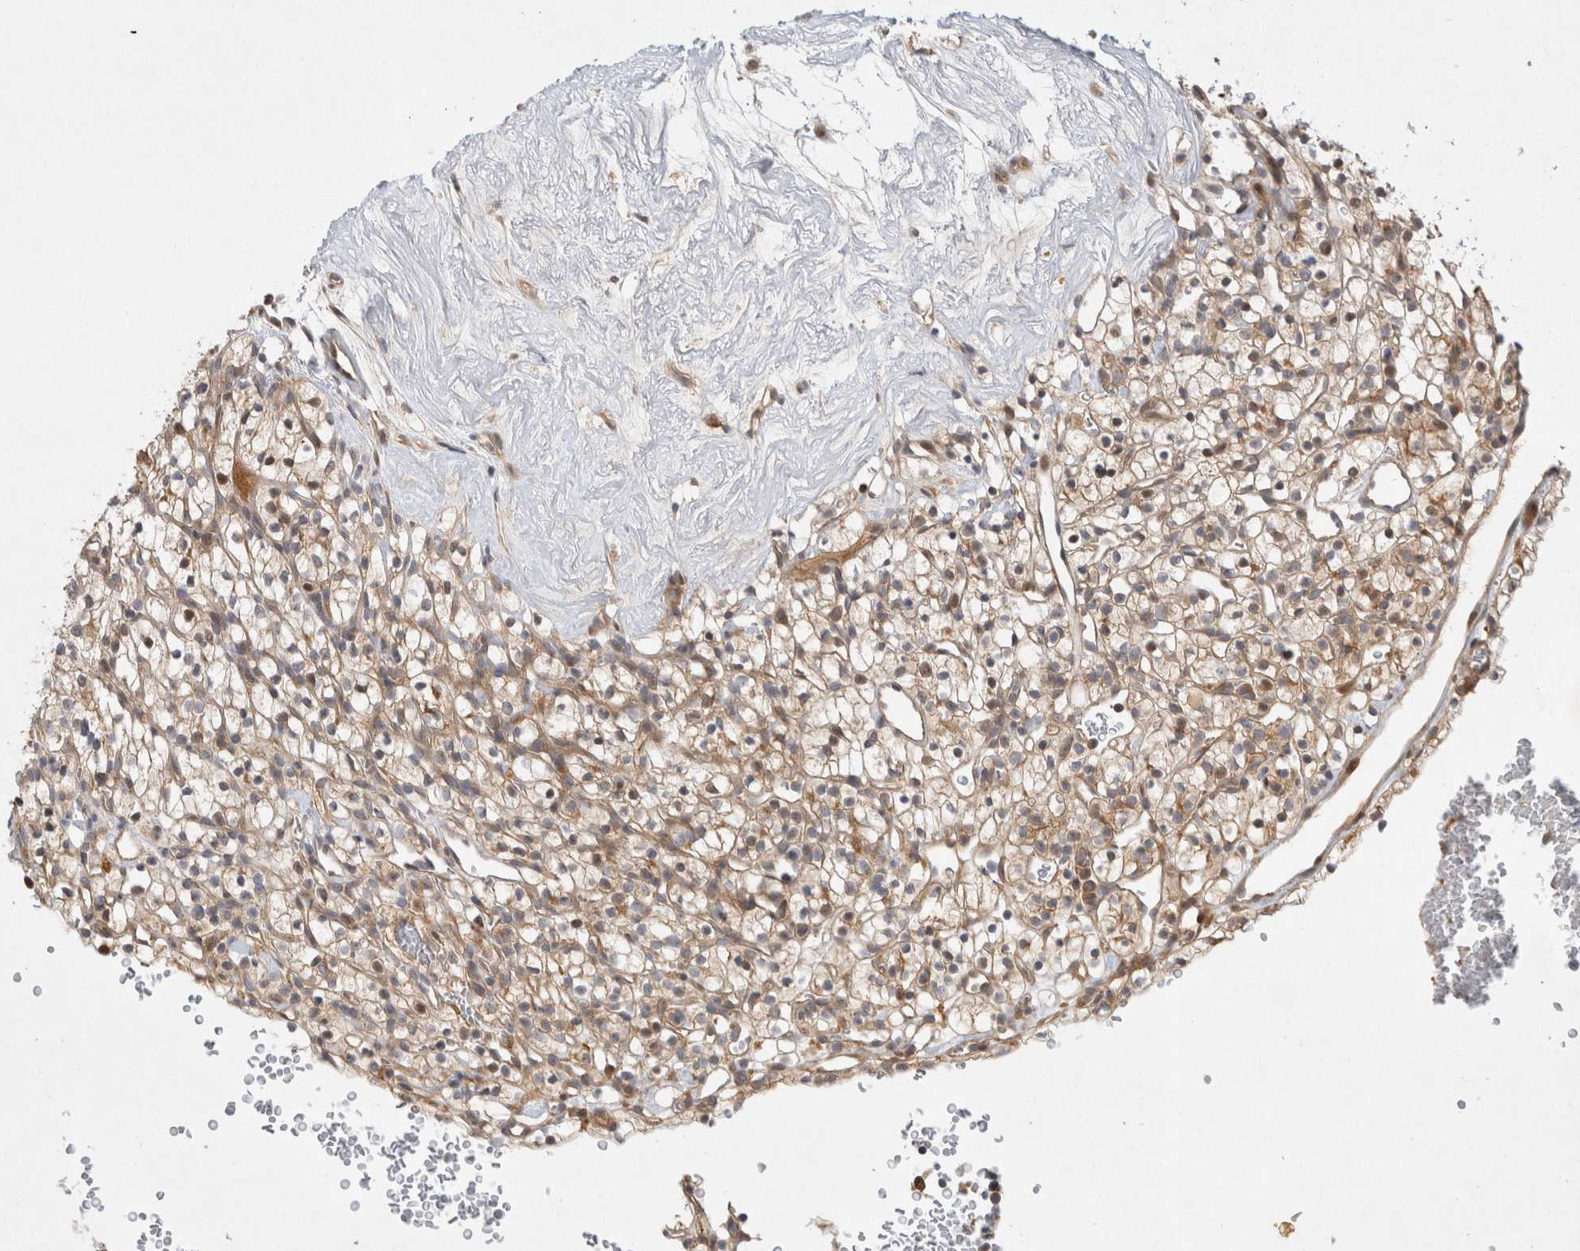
{"staining": {"intensity": "weak", "quantity": ">75%", "location": "cytoplasmic/membranous"}, "tissue": "renal cancer", "cell_type": "Tumor cells", "image_type": "cancer", "snomed": [{"axis": "morphology", "description": "Adenocarcinoma, NOS"}, {"axis": "topography", "description": "Kidney"}], "caption": "Renal cancer stained with immunohistochemistry (IHC) demonstrates weak cytoplasmic/membranous positivity in about >75% of tumor cells.", "gene": "HTT", "patient": {"sex": "female", "age": 57}}